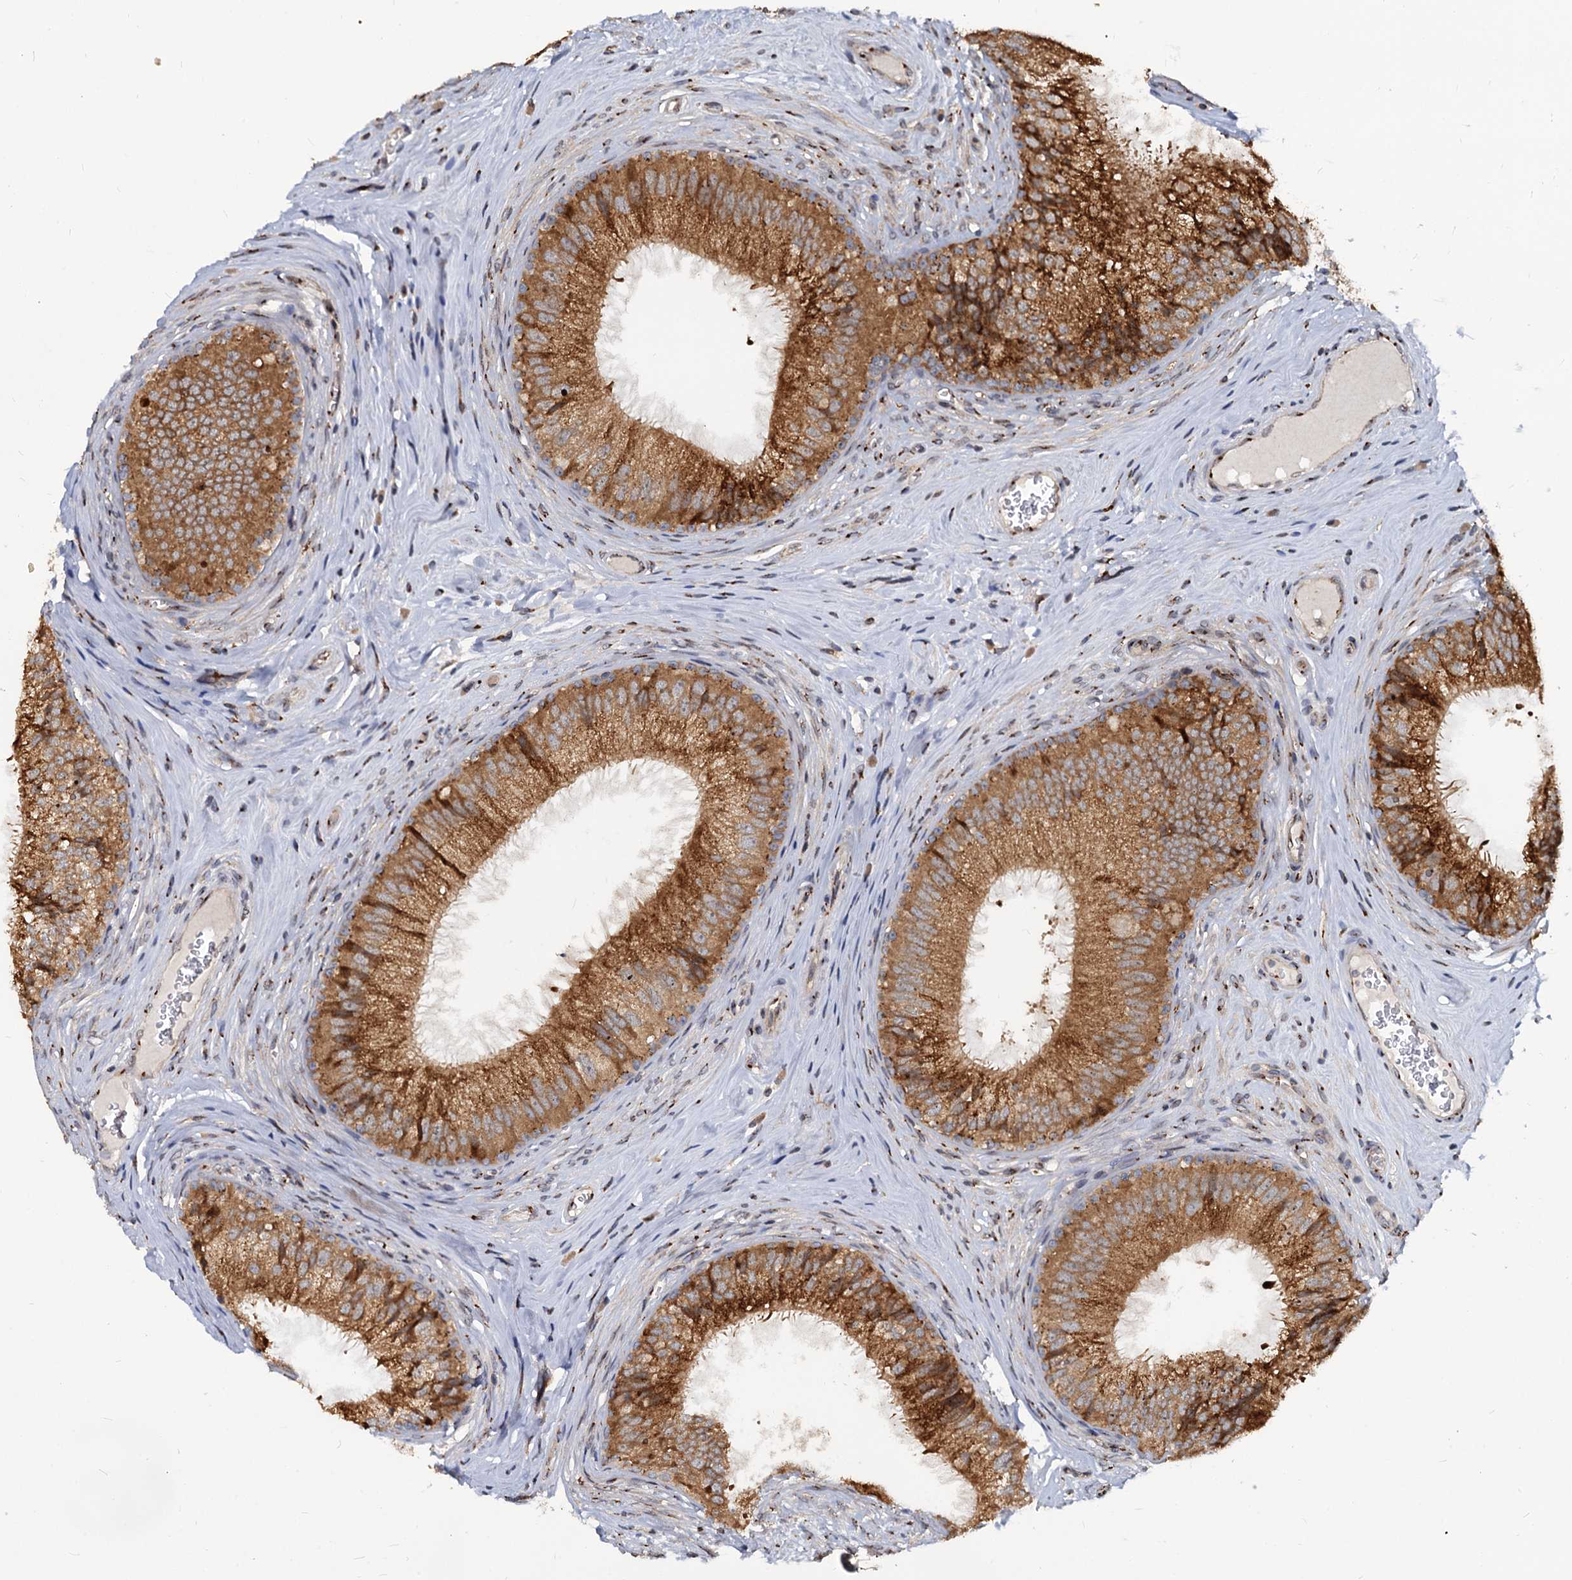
{"staining": {"intensity": "strong", "quantity": ">75%", "location": "cytoplasmic/membranous"}, "tissue": "epididymis", "cell_type": "Glandular cells", "image_type": "normal", "snomed": [{"axis": "morphology", "description": "Normal tissue, NOS"}, {"axis": "topography", "description": "Epididymis"}], "caption": "Normal epididymis was stained to show a protein in brown. There is high levels of strong cytoplasmic/membranous expression in about >75% of glandular cells.", "gene": "SAAL1", "patient": {"sex": "male", "age": 46}}